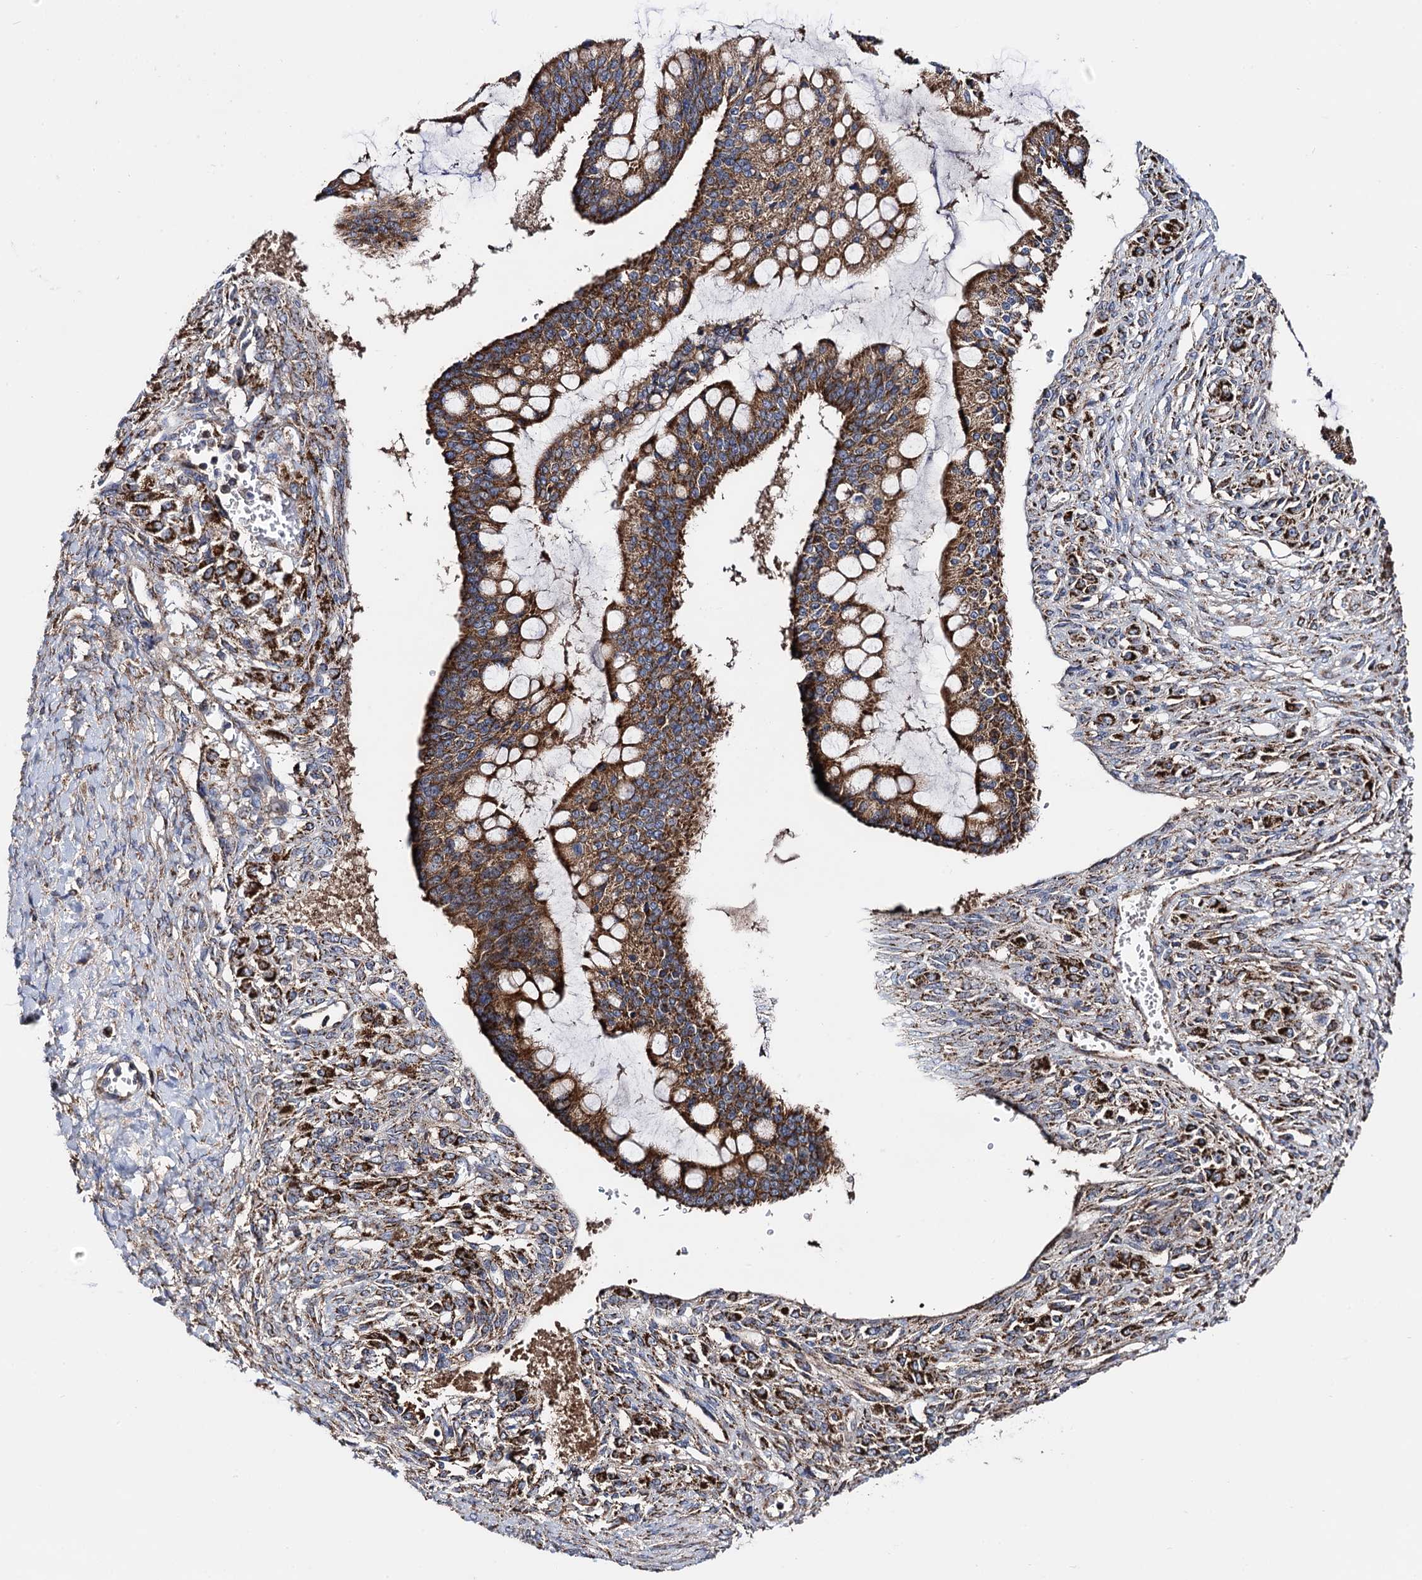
{"staining": {"intensity": "moderate", "quantity": ">75%", "location": "cytoplasmic/membranous"}, "tissue": "ovarian cancer", "cell_type": "Tumor cells", "image_type": "cancer", "snomed": [{"axis": "morphology", "description": "Cystadenocarcinoma, mucinous, NOS"}, {"axis": "topography", "description": "Ovary"}], "caption": "Mucinous cystadenocarcinoma (ovarian) stained with a protein marker displays moderate staining in tumor cells.", "gene": "IQCH", "patient": {"sex": "female", "age": 73}}